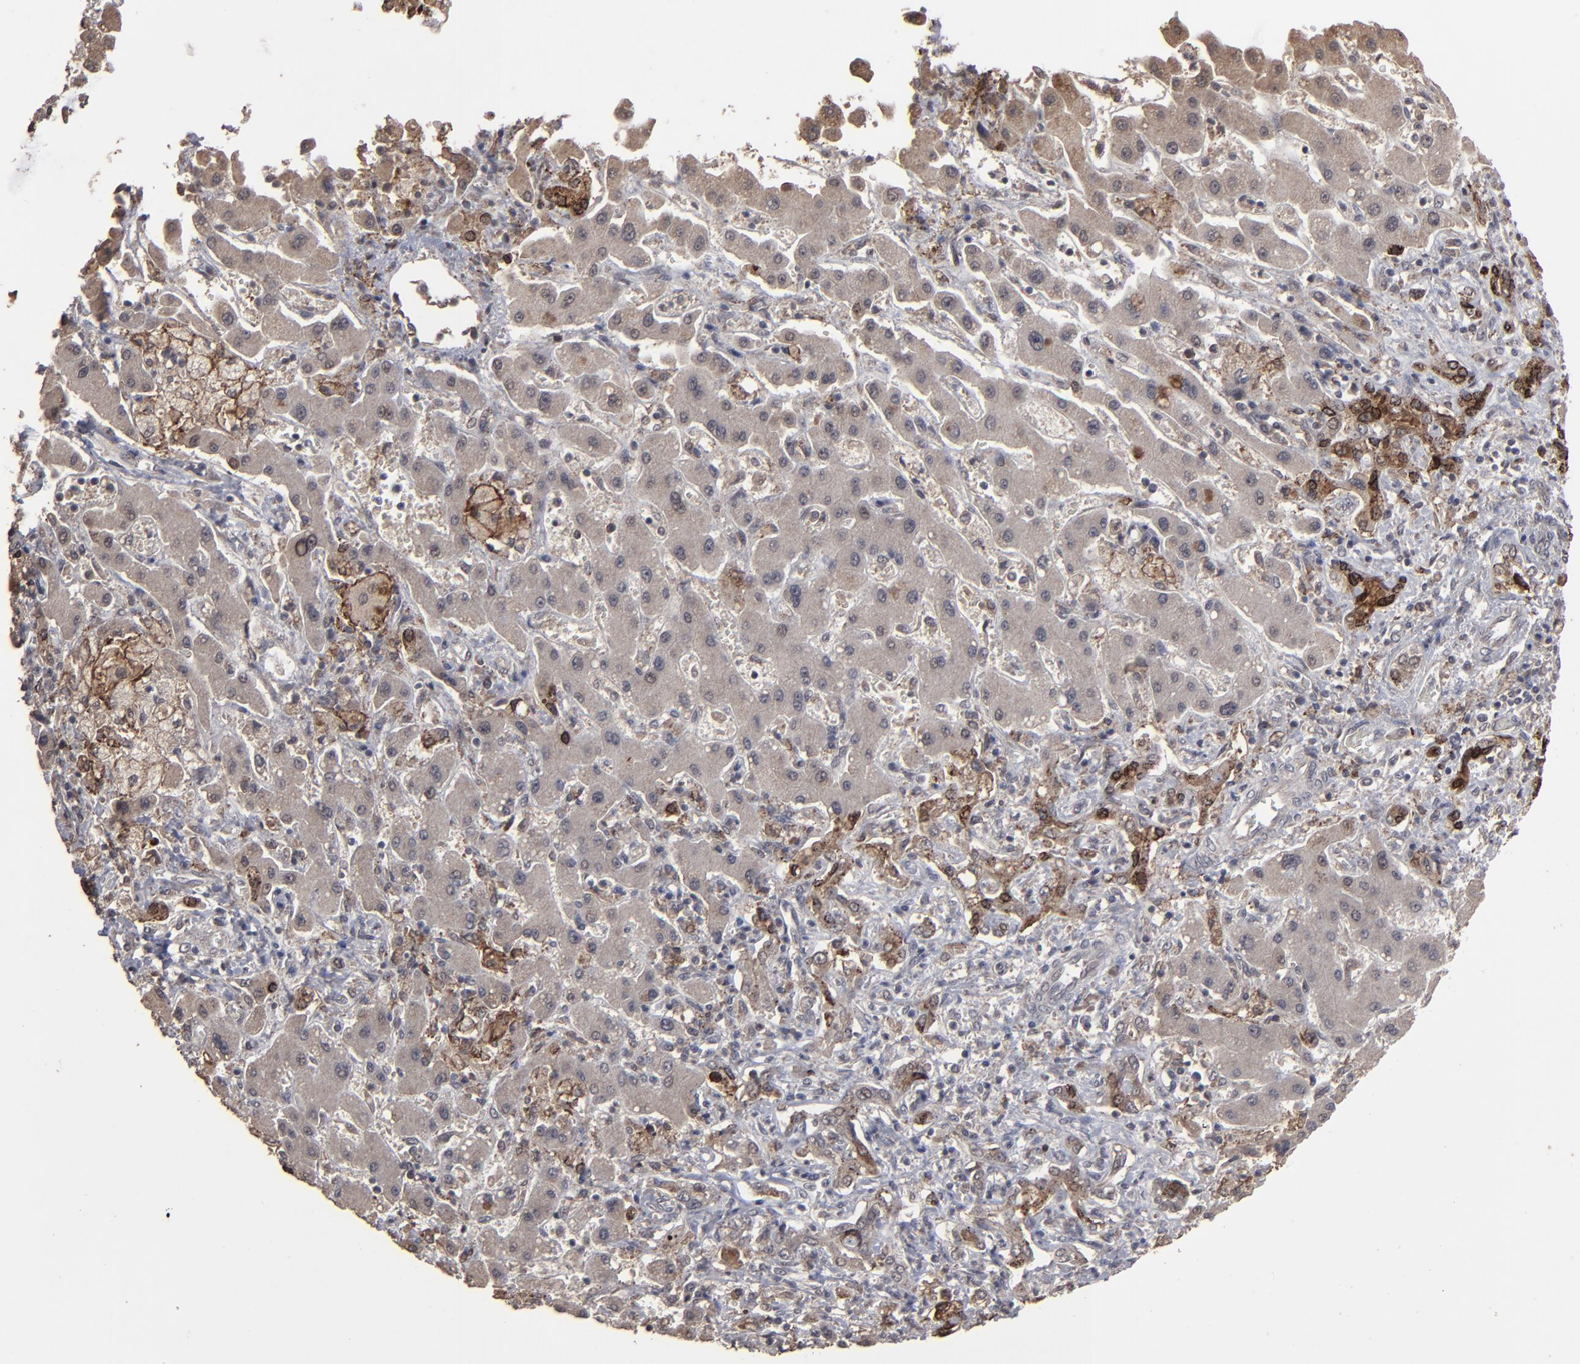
{"staining": {"intensity": "moderate", "quantity": "25%-75%", "location": "cytoplasmic/membranous"}, "tissue": "liver cancer", "cell_type": "Tumor cells", "image_type": "cancer", "snomed": [{"axis": "morphology", "description": "Cholangiocarcinoma"}, {"axis": "topography", "description": "Liver"}], "caption": "Liver cancer stained with a brown dye demonstrates moderate cytoplasmic/membranous positive staining in approximately 25%-75% of tumor cells.", "gene": "SLC22A17", "patient": {"sex": "male", "age": 50}}